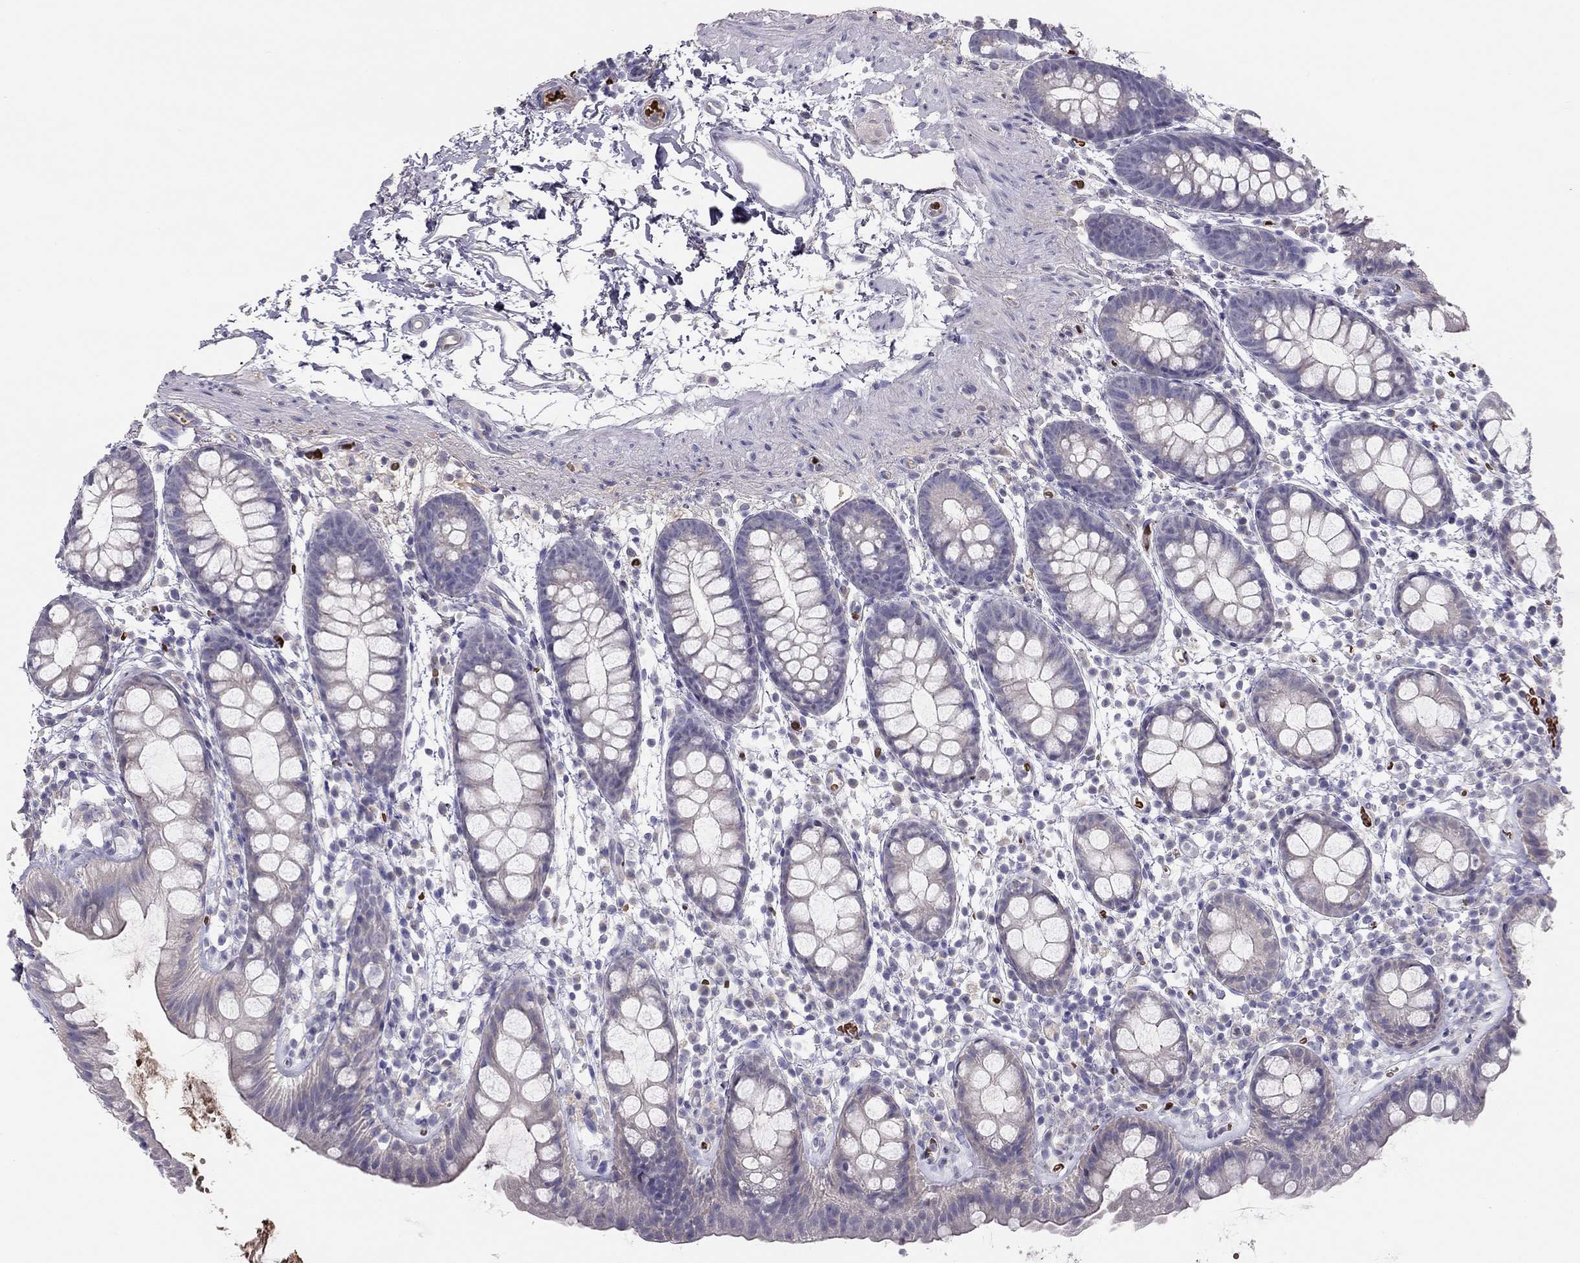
{"staining": {"intensity": "negative", "quantity": "none", "location": "none"}, "tissue": "rectum", "cell_type": "Glandular cells", "image_type": "normal", "snomed": [{"axis": "morphology", "description": "Normal tissue, NOS"}, {"axis": "topography", "description": "Rectum"}], "caption": "Immunohistochemistry (IHC) histopathology image of normal rectum: human rectum stained with DAB (3,3'-diaminobenzidine) exhibits no significant protein expression in glandular cells. The staining is performed using DAB brown chromogen with nuclei counter-stained in using hematoxylin.", "gene": "RHCE", "patient": {"sex": "male", "age": 57}}